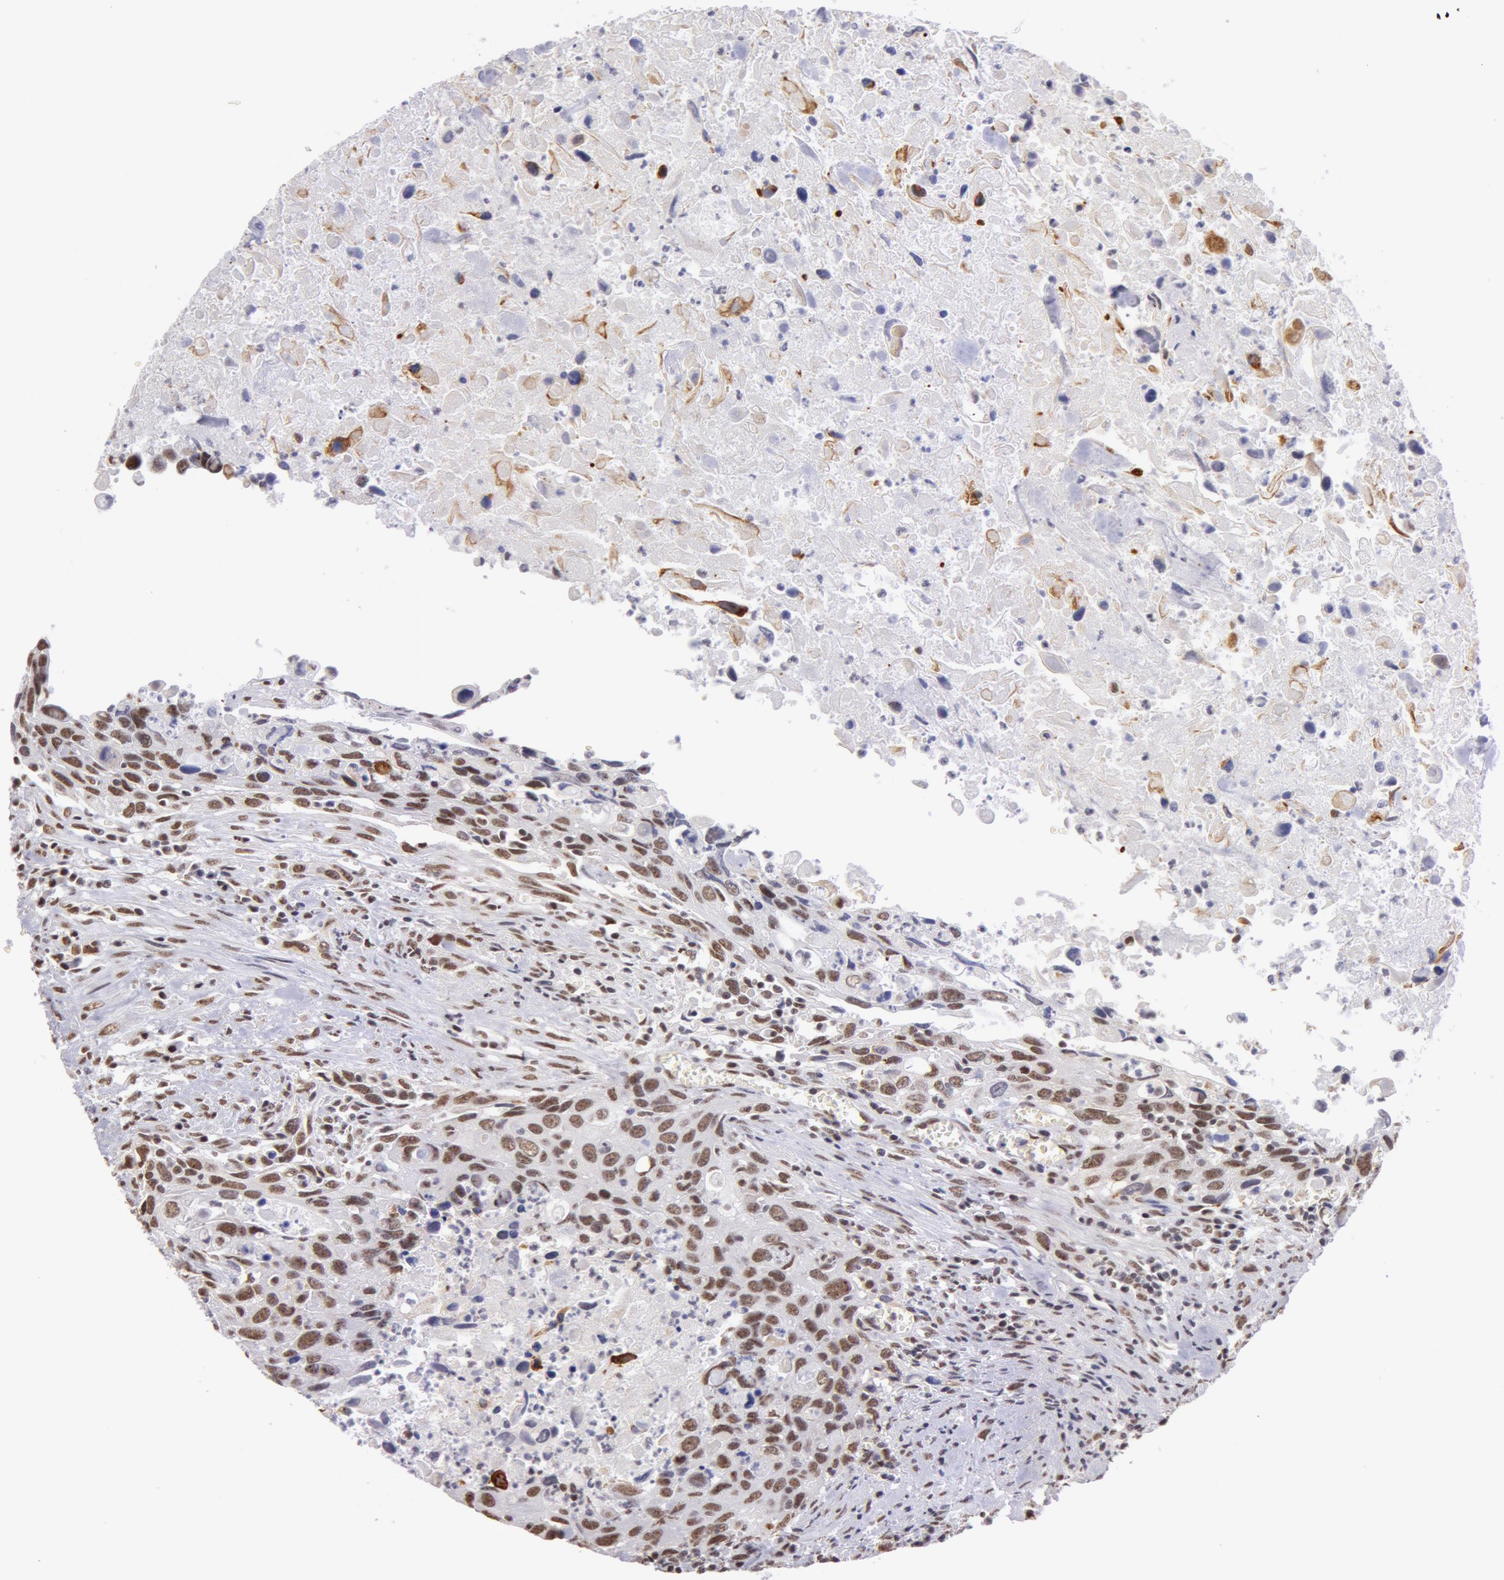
{"staining": {"intensity": "moderate", "quantity": "25%-75%", "location": "nuclear"}, "tissue": "urothelial cancer", "cell_type": "Tumor cells", "image_type": "cancer", "snomed": [{"axis": "morphology", "description": "Urothelial carcinoma, High grade"}, {"axis": "topography", "description": "Urinary bladder"}], "caption": "A photomicrograph of human high-grade urothelial carcinoma stained for a protein exhibits moderate nuclear brown staining in tumor cells. (Stains: DAB (3,3'-diaminobenzidine) in brown, nuclei in blue, Microscopy: brightfield microscopy at high magnification).", "gene": "VRTN", "patient": {"sex": "male", "age": 71}}